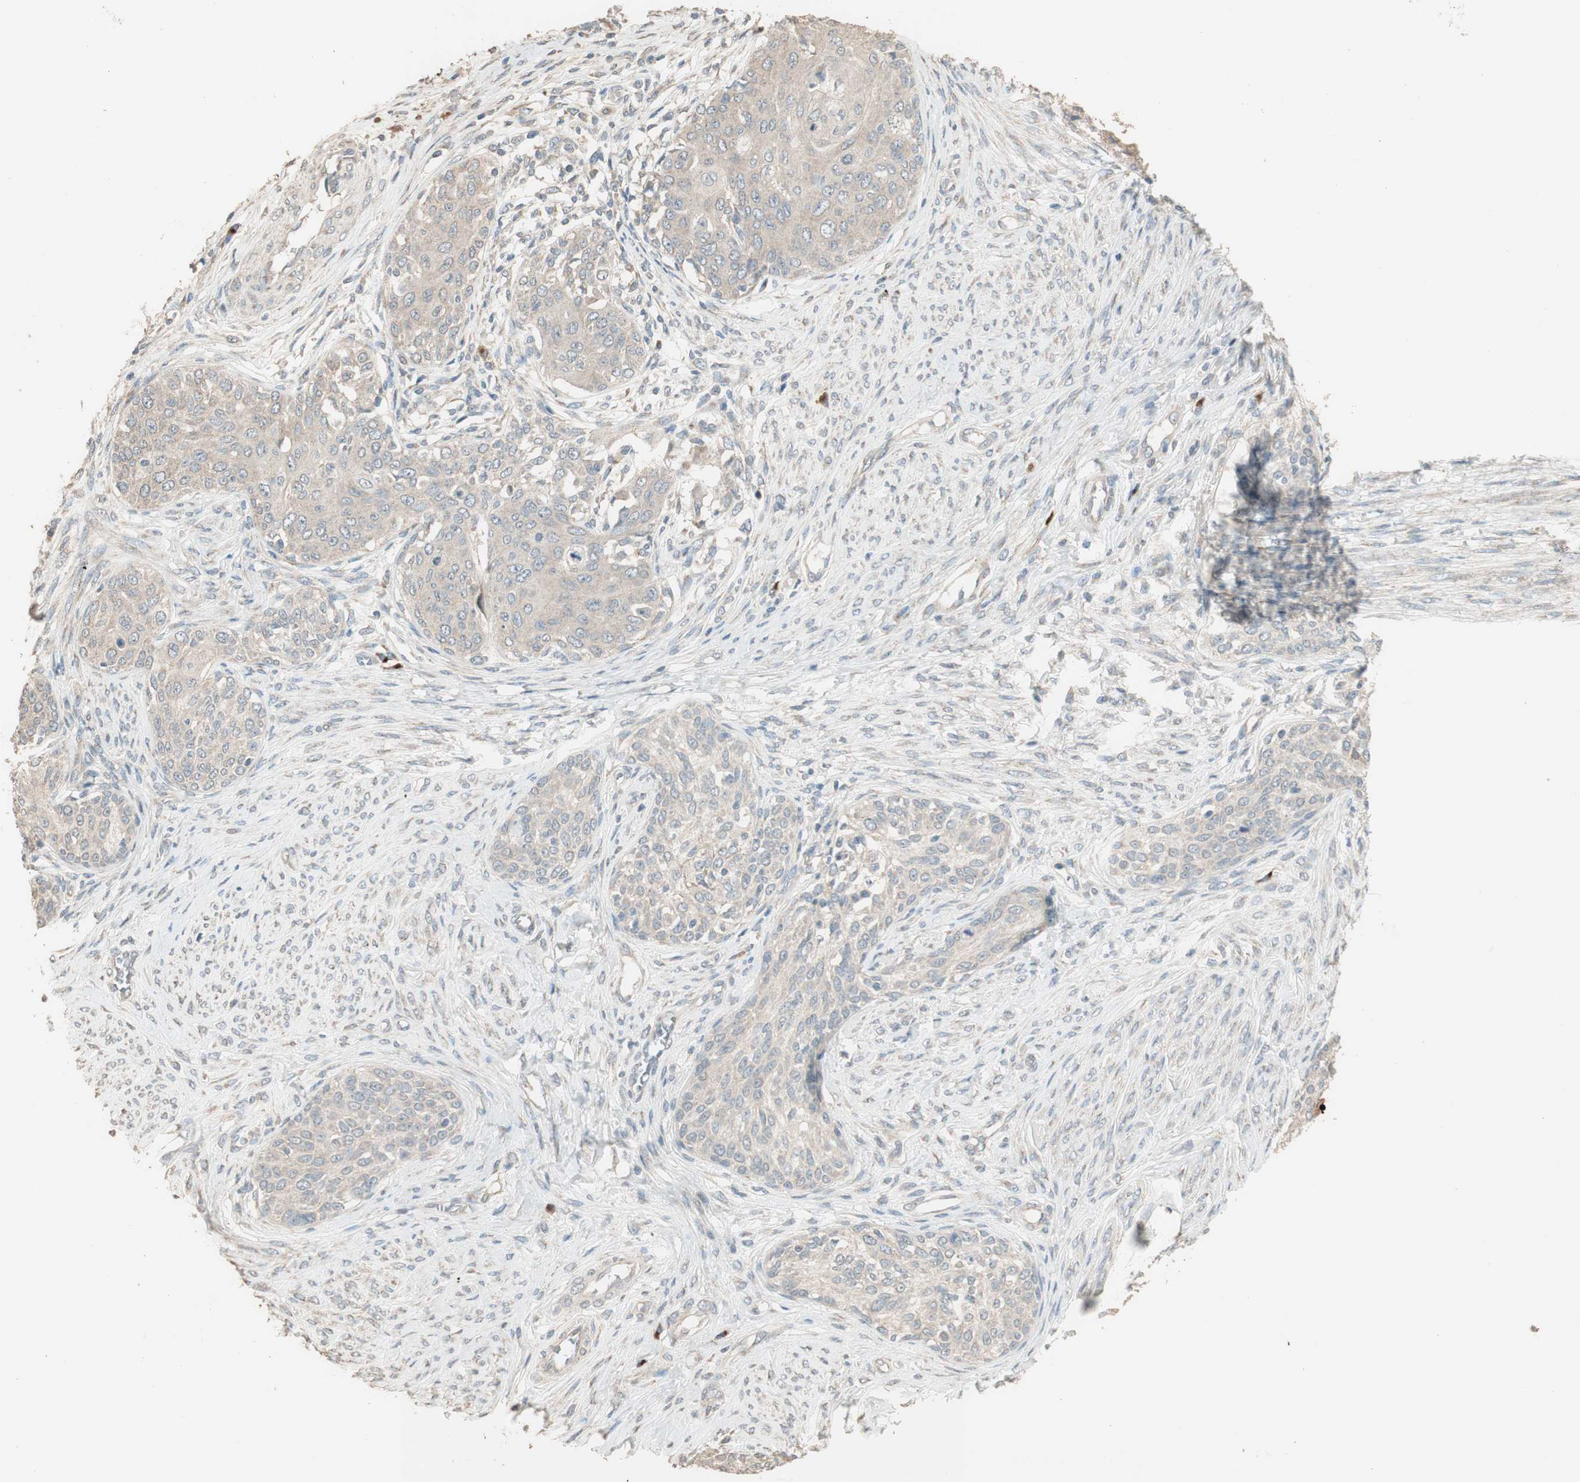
{"staining": {"intensity": "weak", "quantity": ">75%", "location": "cytoplasmic/membranous"}, "tissue": "cervical cancer", "cell_type": "Tumor cells", "image_type": "cancer", "snomed": [{"axis": "morphology", "description": "Squamous cell carcinoma, NOS"}, {"axis": "morphology", "description": "Adenocarcinoma, NOS"}, {"axis": "topography", "description": "Cervix"}], "caption": "An image of human cervical cancer (adenocarcinoma) stained for a protein demonstrates weak cytoplasmic/membranous brown staining in tumor cells.", "gene": "RARRES1", "patient": {"sex": "female", "age": 52}}